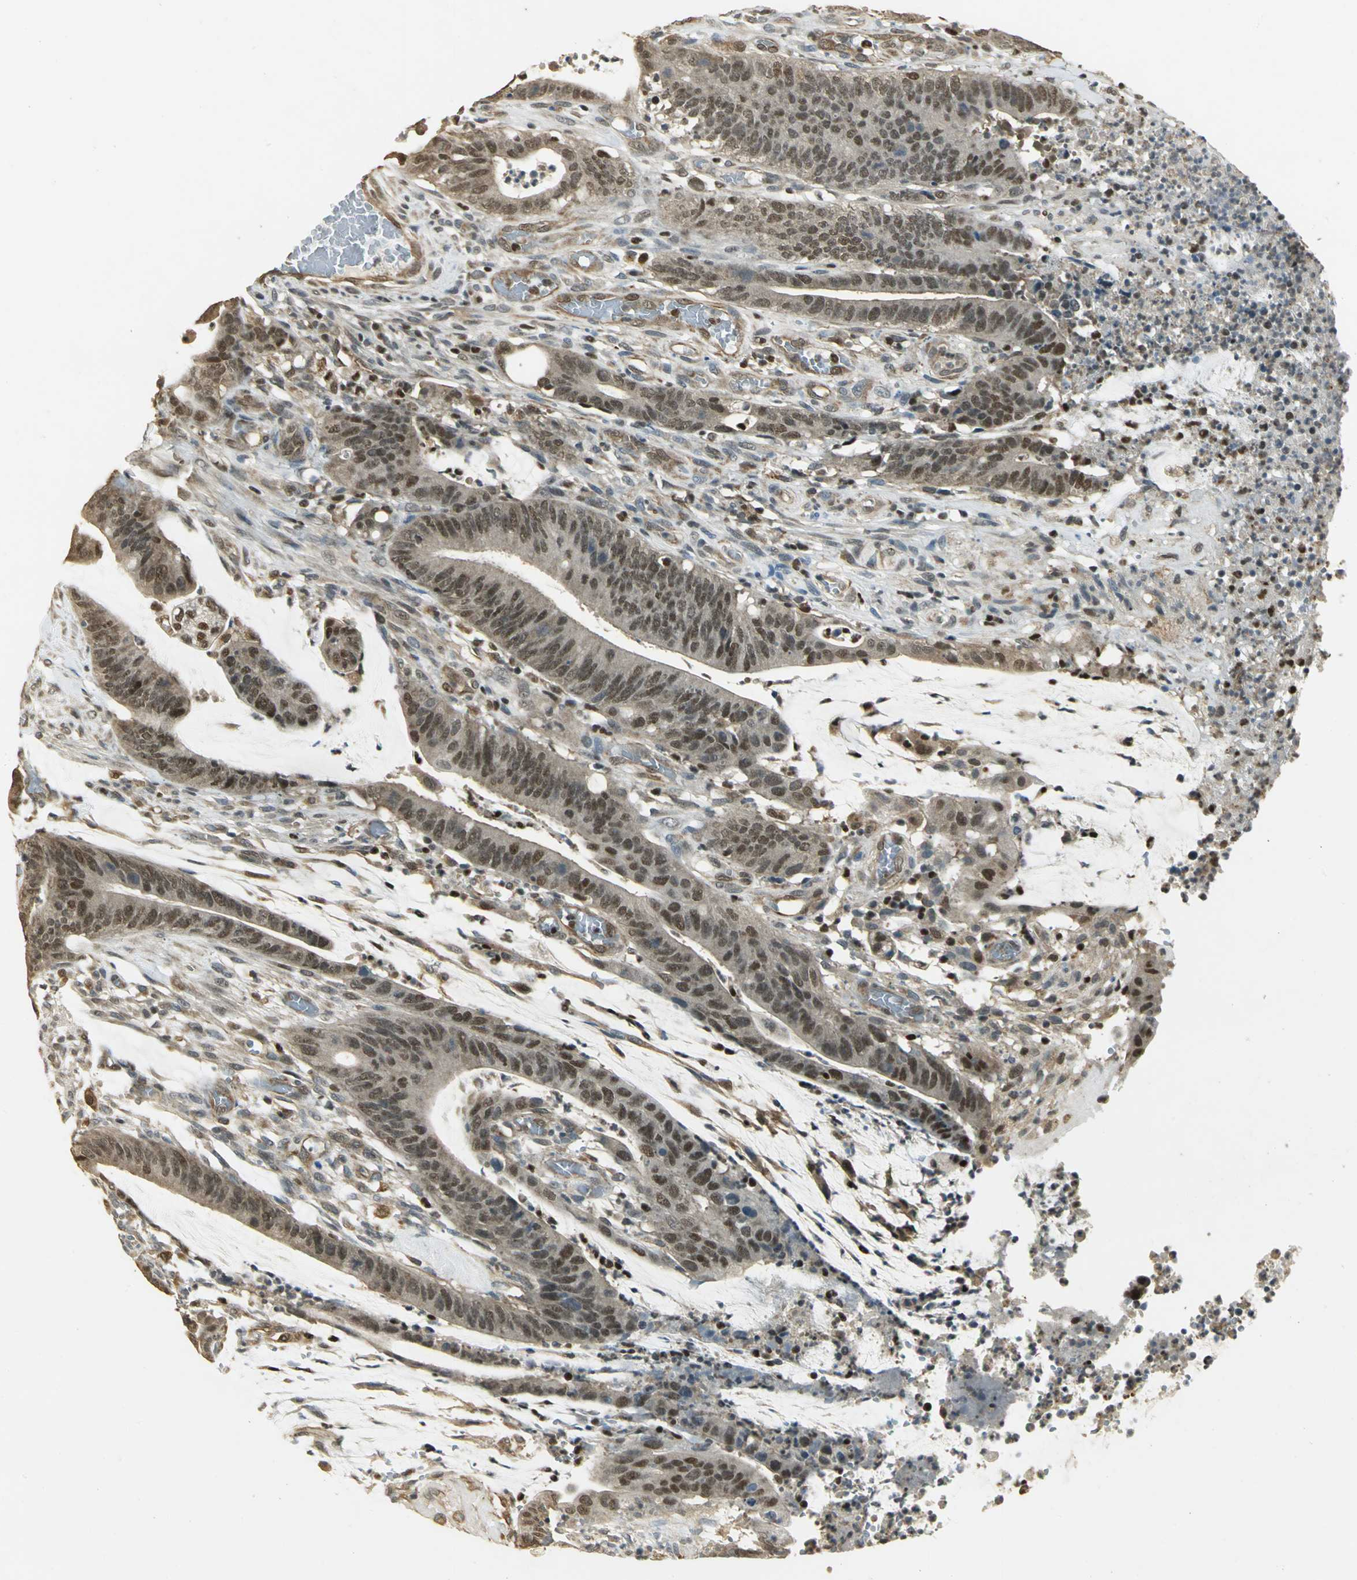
{"staining": {"intensity": "moderate", "quantity": ">75%", "location": "nuclear"}, "tissue": "colorectal cancer", "cell_type": "Tumor cells", "image_type": "cancer", "snomed": [{"axis": "morphology", "description": "Adenocarcinoma, NOS"}, {"axis": "topography", "description": "Rectum"}], "caption": "Immunohistochemical staining of human adenocarcinoma (colorectal) displays medium levels of moderate nuclear staining in about >75% of tumor cells.", "gene": "ELF1", "patient": {"sex": "female", "age": 66}}